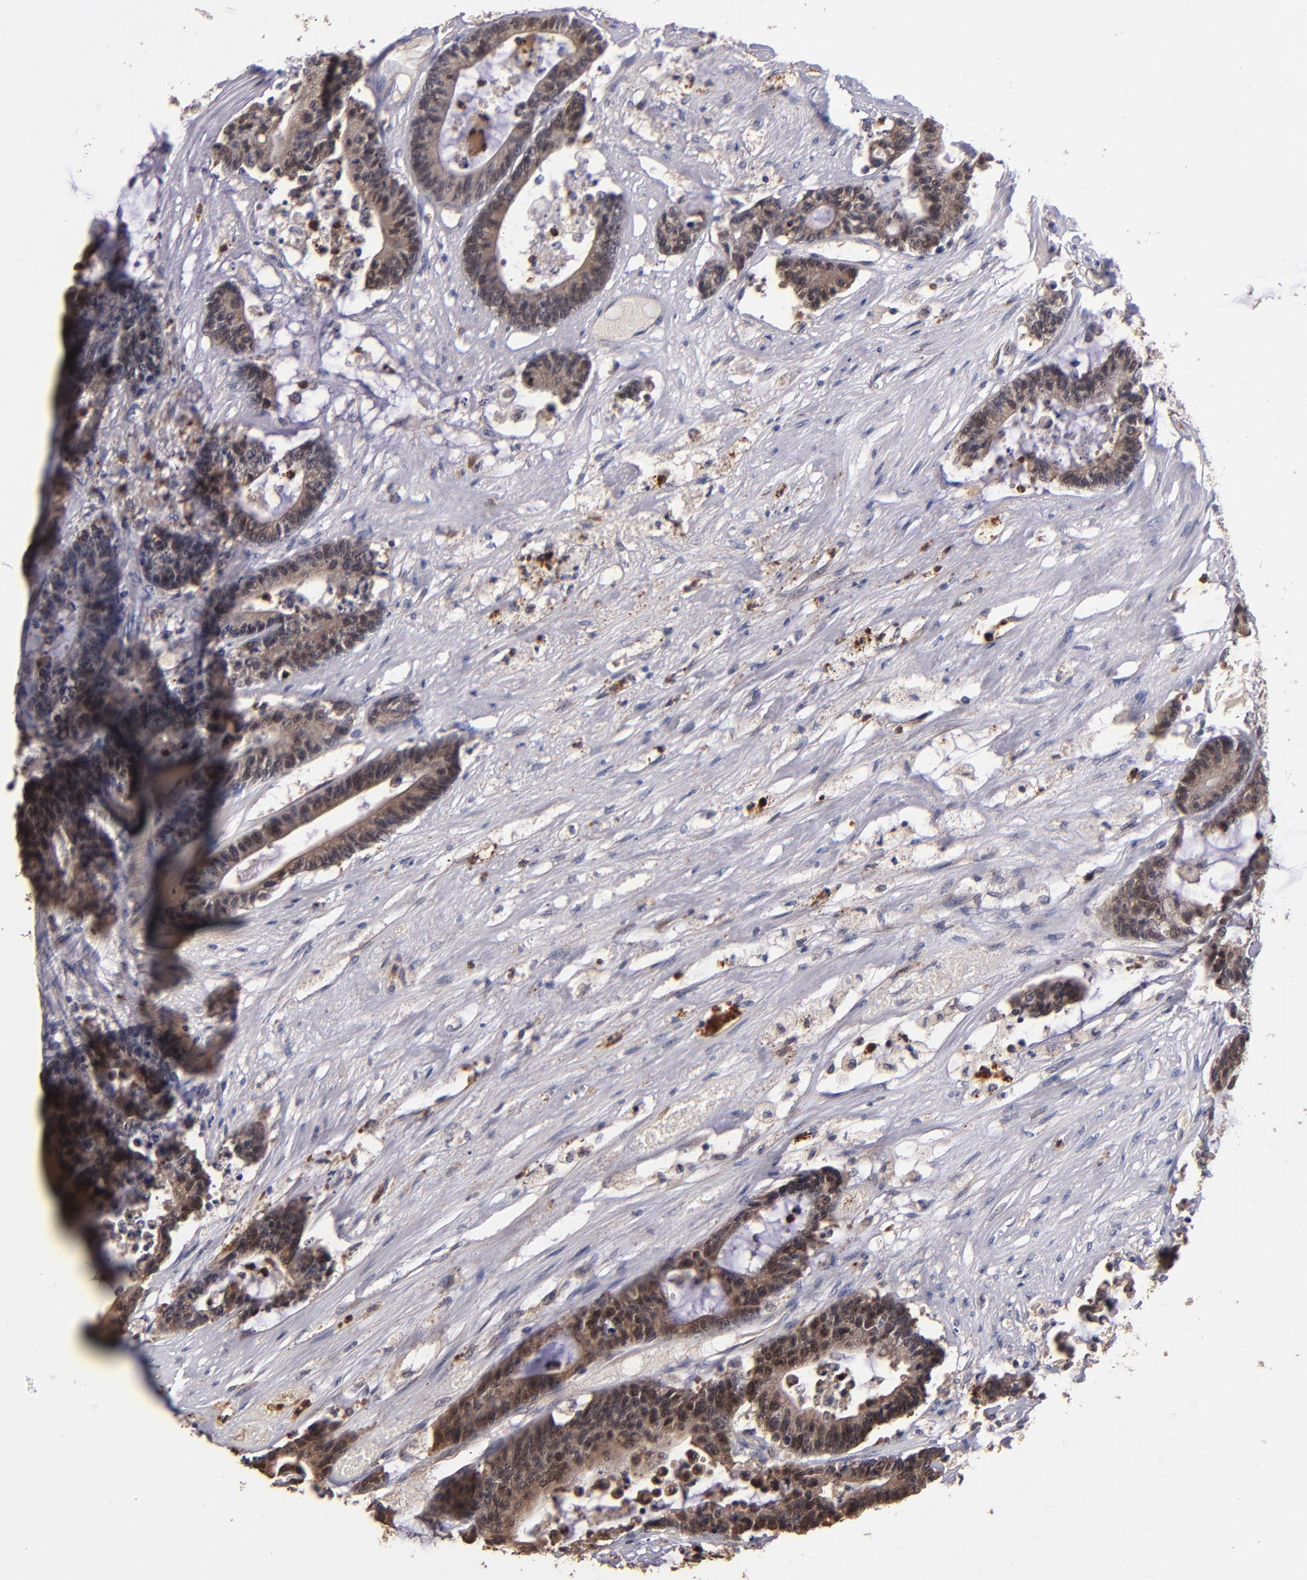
{"staining": {"intensity": "moderate", "quantity": ">75%", "location": "cytoplasmic/membranous"}, "tissue": "colorectal cancer", "cell_type": "Tumor cells", "image_type": "cancer", "snomed": [{"axis": "morphology", "description": "Adenocarcinoma, NOS"}, {"axis": "topography", "description": "Colon"}], "caption": "A brown stain highlights moderate cytoplasmic/membranous staining of a protein in human colorectal adenocarcinoma tumor cells.", "gene": "TTLL12", "patient": {"sex": "female", "age": 84}}